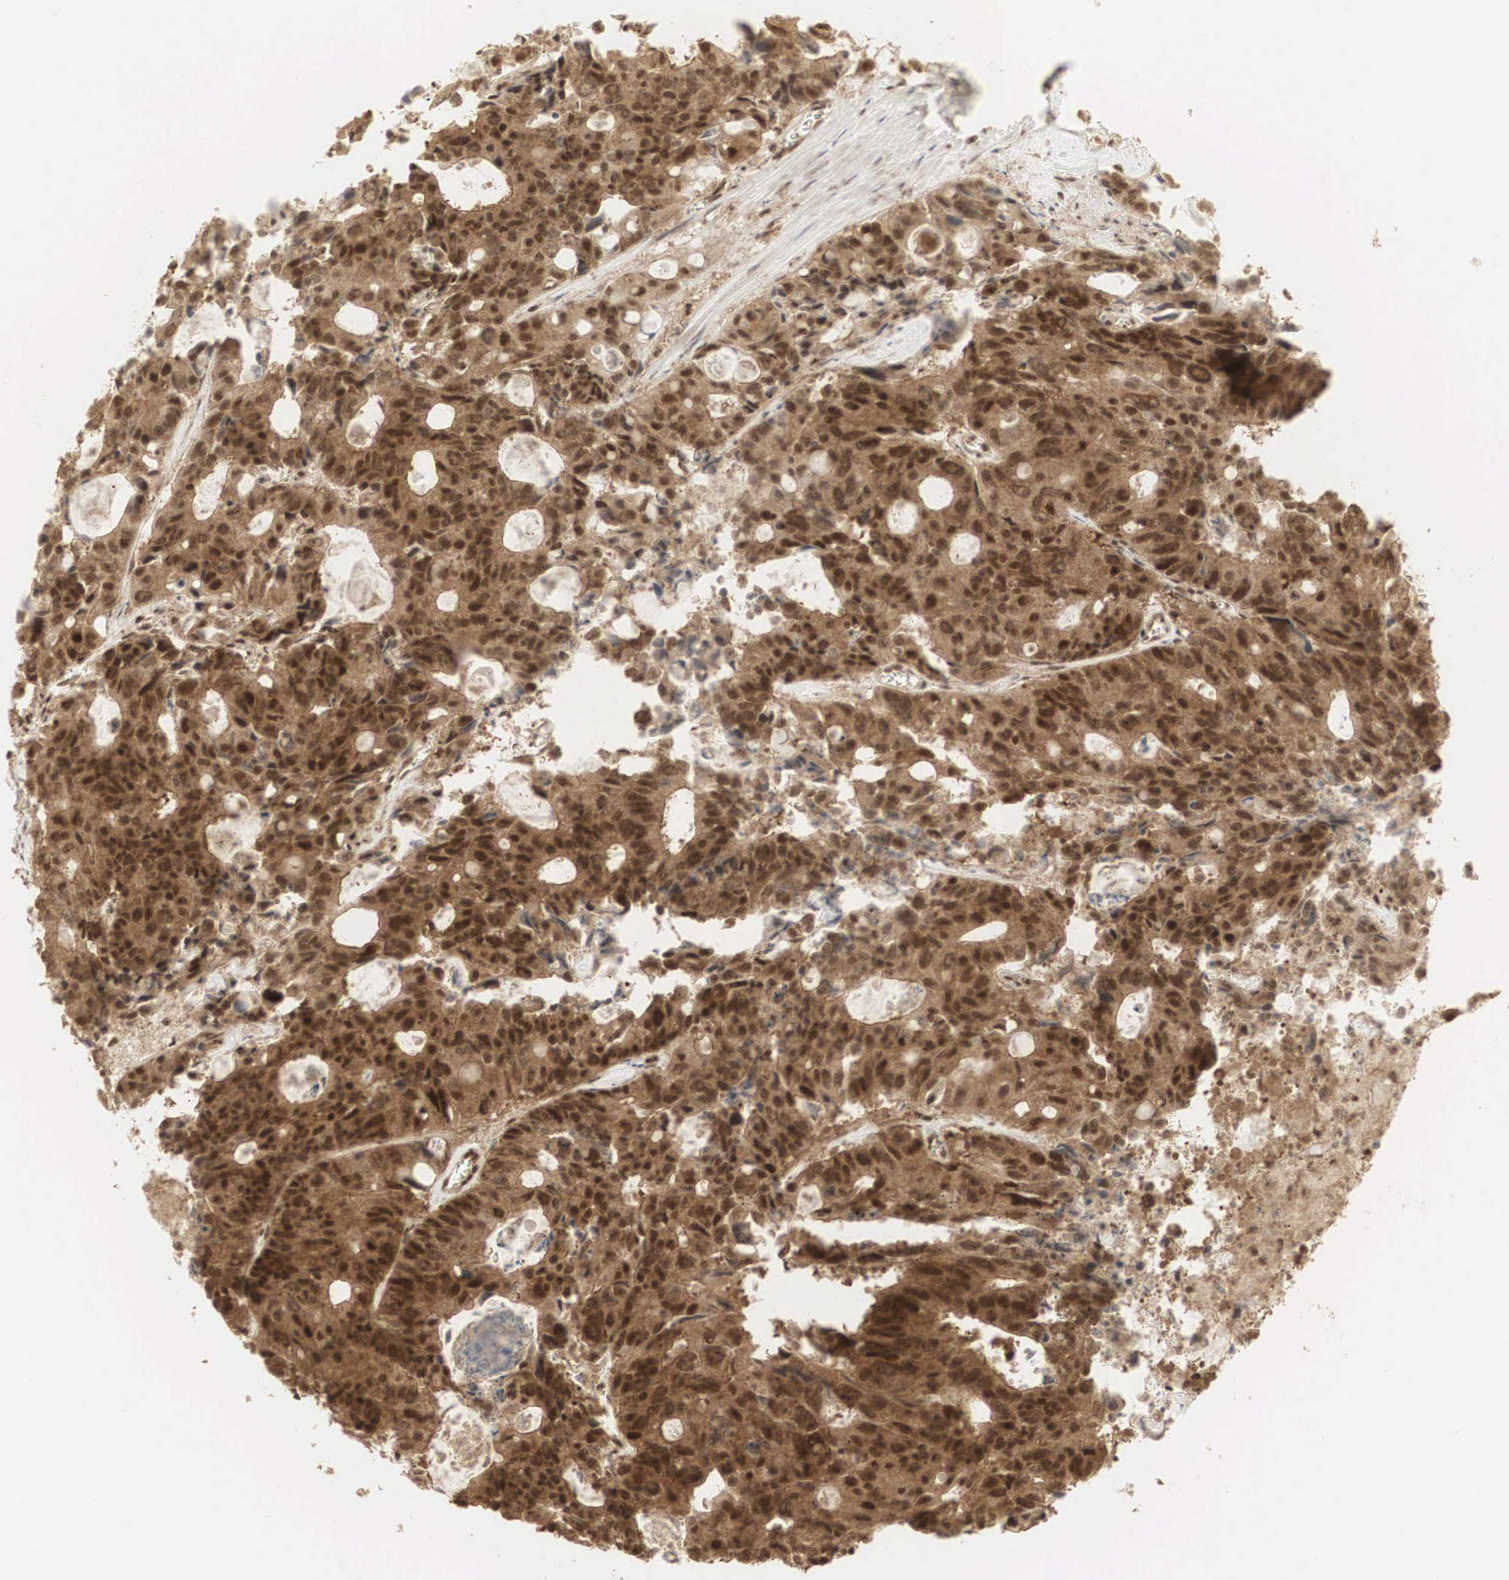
{"staining": {"intensity": "strong", "quantity": ">75%", "location": "cytoplasmic/membranous,nuclear"}, "tissue": "colorectal cancer", "cell_type": "Tumor cells", "image_type": "cancer", "snomed": [{"axis": "morphology", "description": "Adenocarcinoma, NOS"}, {"axis": "topography", "description": "Rectum"}], "caption": "Immunohistochemistry (DAB) staining of human colorectal cancer reveals strong cytoplasmic/membranous and nuclear protein expression in approximately >75% of tumor cells.", "gene": "RNF113A", "patient": {"sex": "male", "age": 76}}